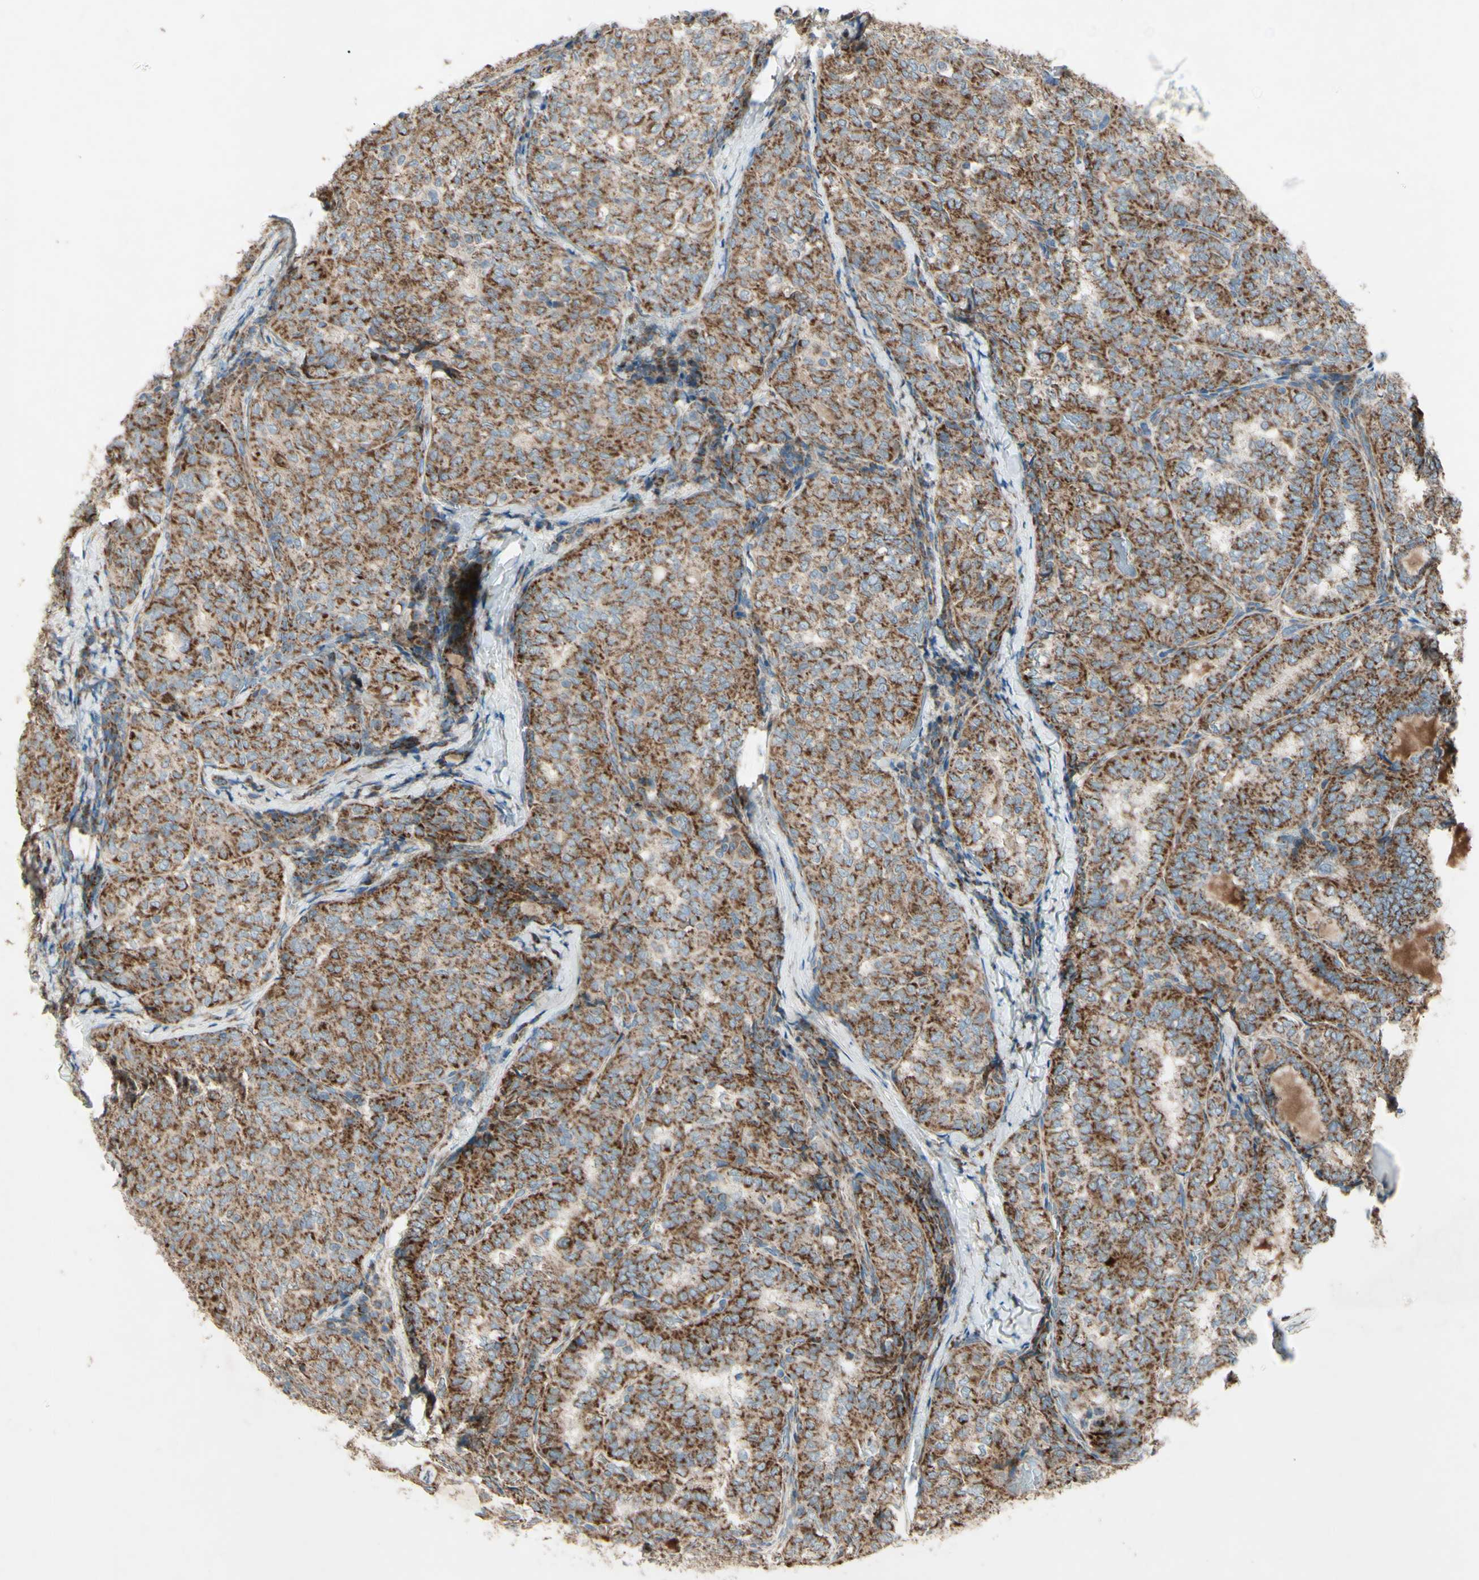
{"staining": {"intensity": "strong", "quantity": ">75%", "location": "cytoplasmic/membranous"}, "tissue": "thyroid cancer", "cell_type": "Tumor cells", "image_type": "cancer", "snomed": [{"axis": "morphology", "description": "Normal tissue, NOS"}, {"axis": "morphology", "description": "Papillary adenocarcinoma, NOS"}, {"axis": "topography", "description": "Thyroid gland"}], "caption": "IHC image of human thyroid cancer stained for a protein (brown), which demonstrates high levels of strong cytoplasmic/membranous expression in approximately >75% of tumor cells.", "gene": "RHOT1", "patient": {"sex": "female", "age": 30}}